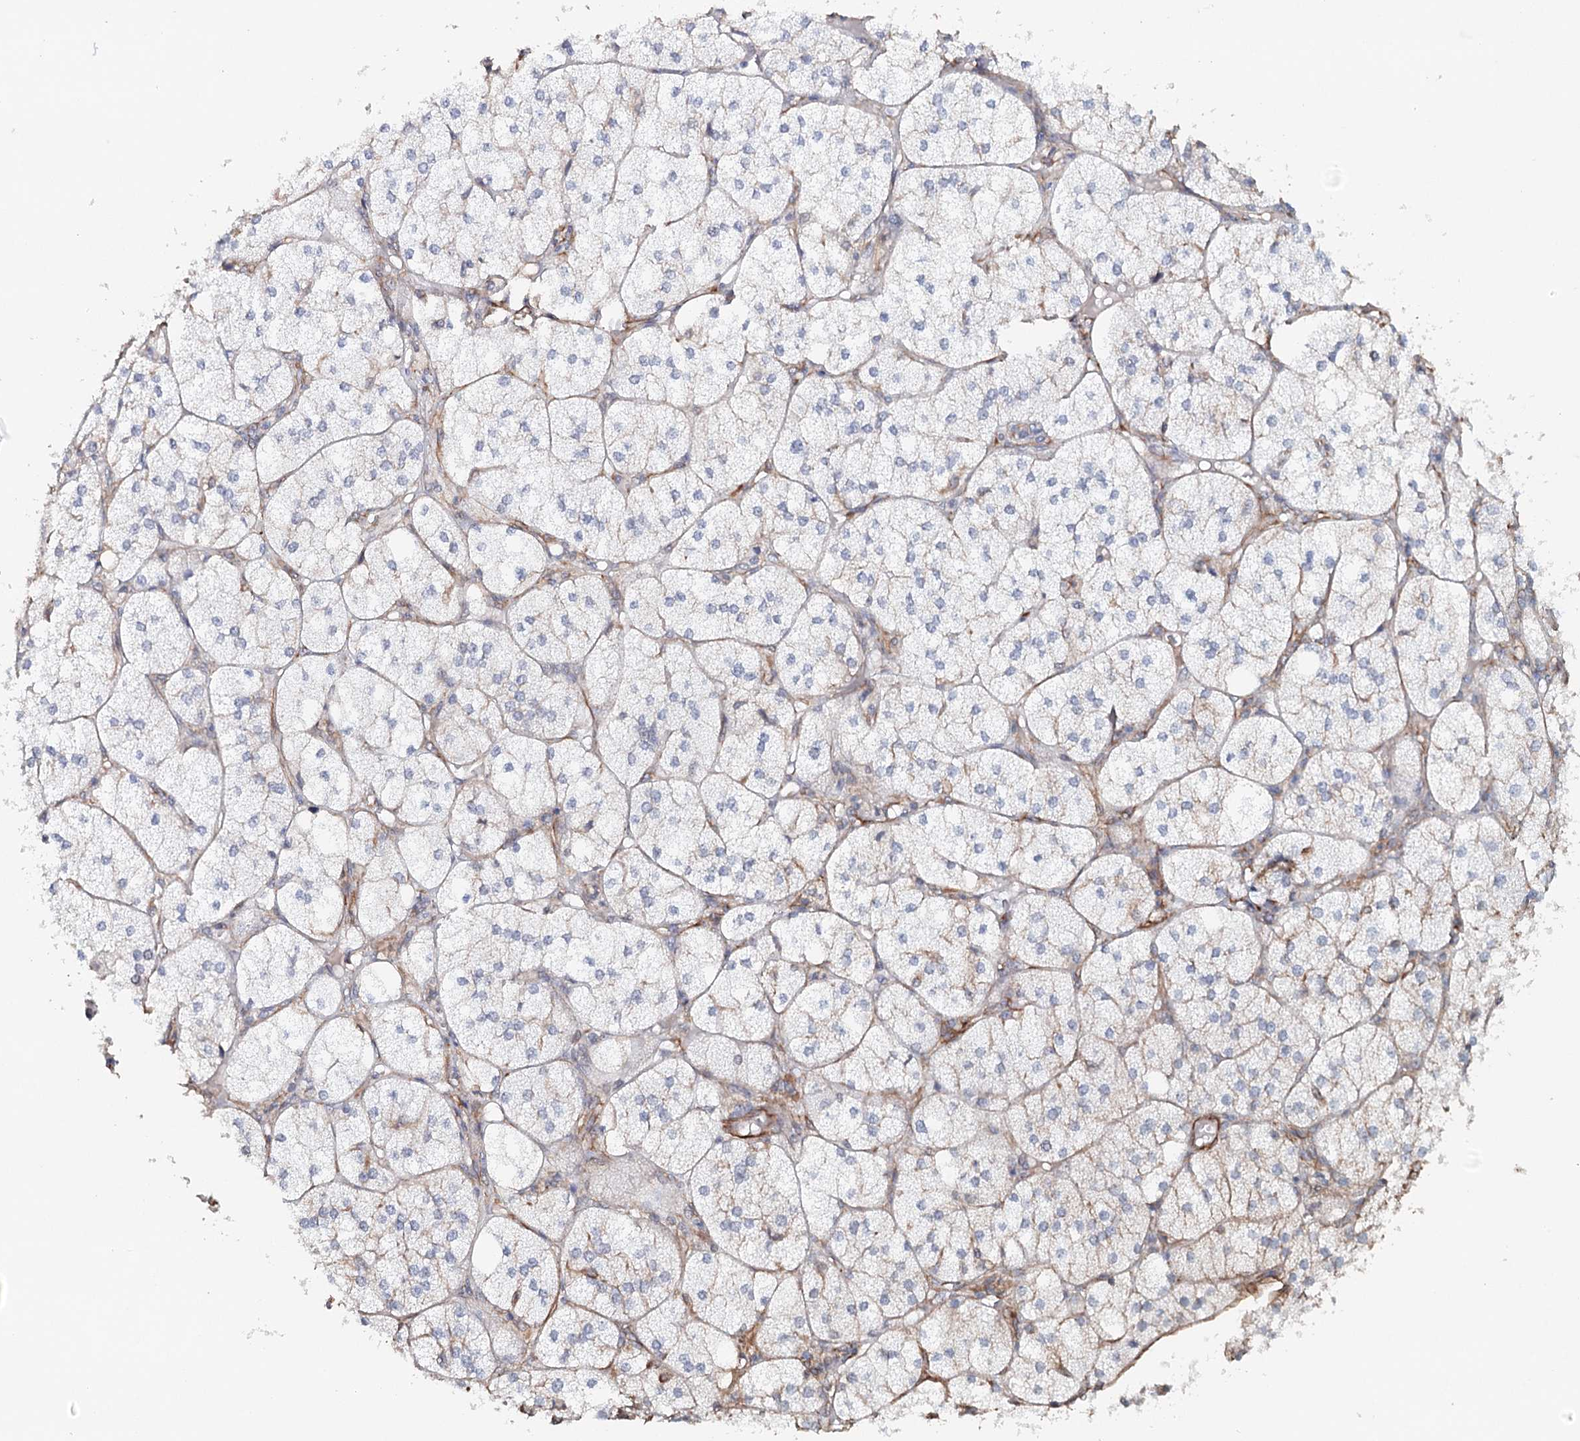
{"staining": {"intensity": "weak", "quantity": "<25%", "location": "cytoplasmic/membranous"}, "tissue": "adrenal gland", "cell_type": "Glandular cells", "image_type": "normal", "snomed": [{"axis": "morphology", "description": "Normal tissue, NOS"}, {"axis": "topography", "description": "Adrenal gland"}], "caption": "High magnification brightfield microscopy of normal adrenal gland stained with DAB (brown) and counterstained with hematoxylin (blue): glandular cells show no significant staining. (Immunohistochemistry, brightfield microscopy, high magnification).", "gene": "SYNPO", "patient": {"sex": "female", "age": 61}}